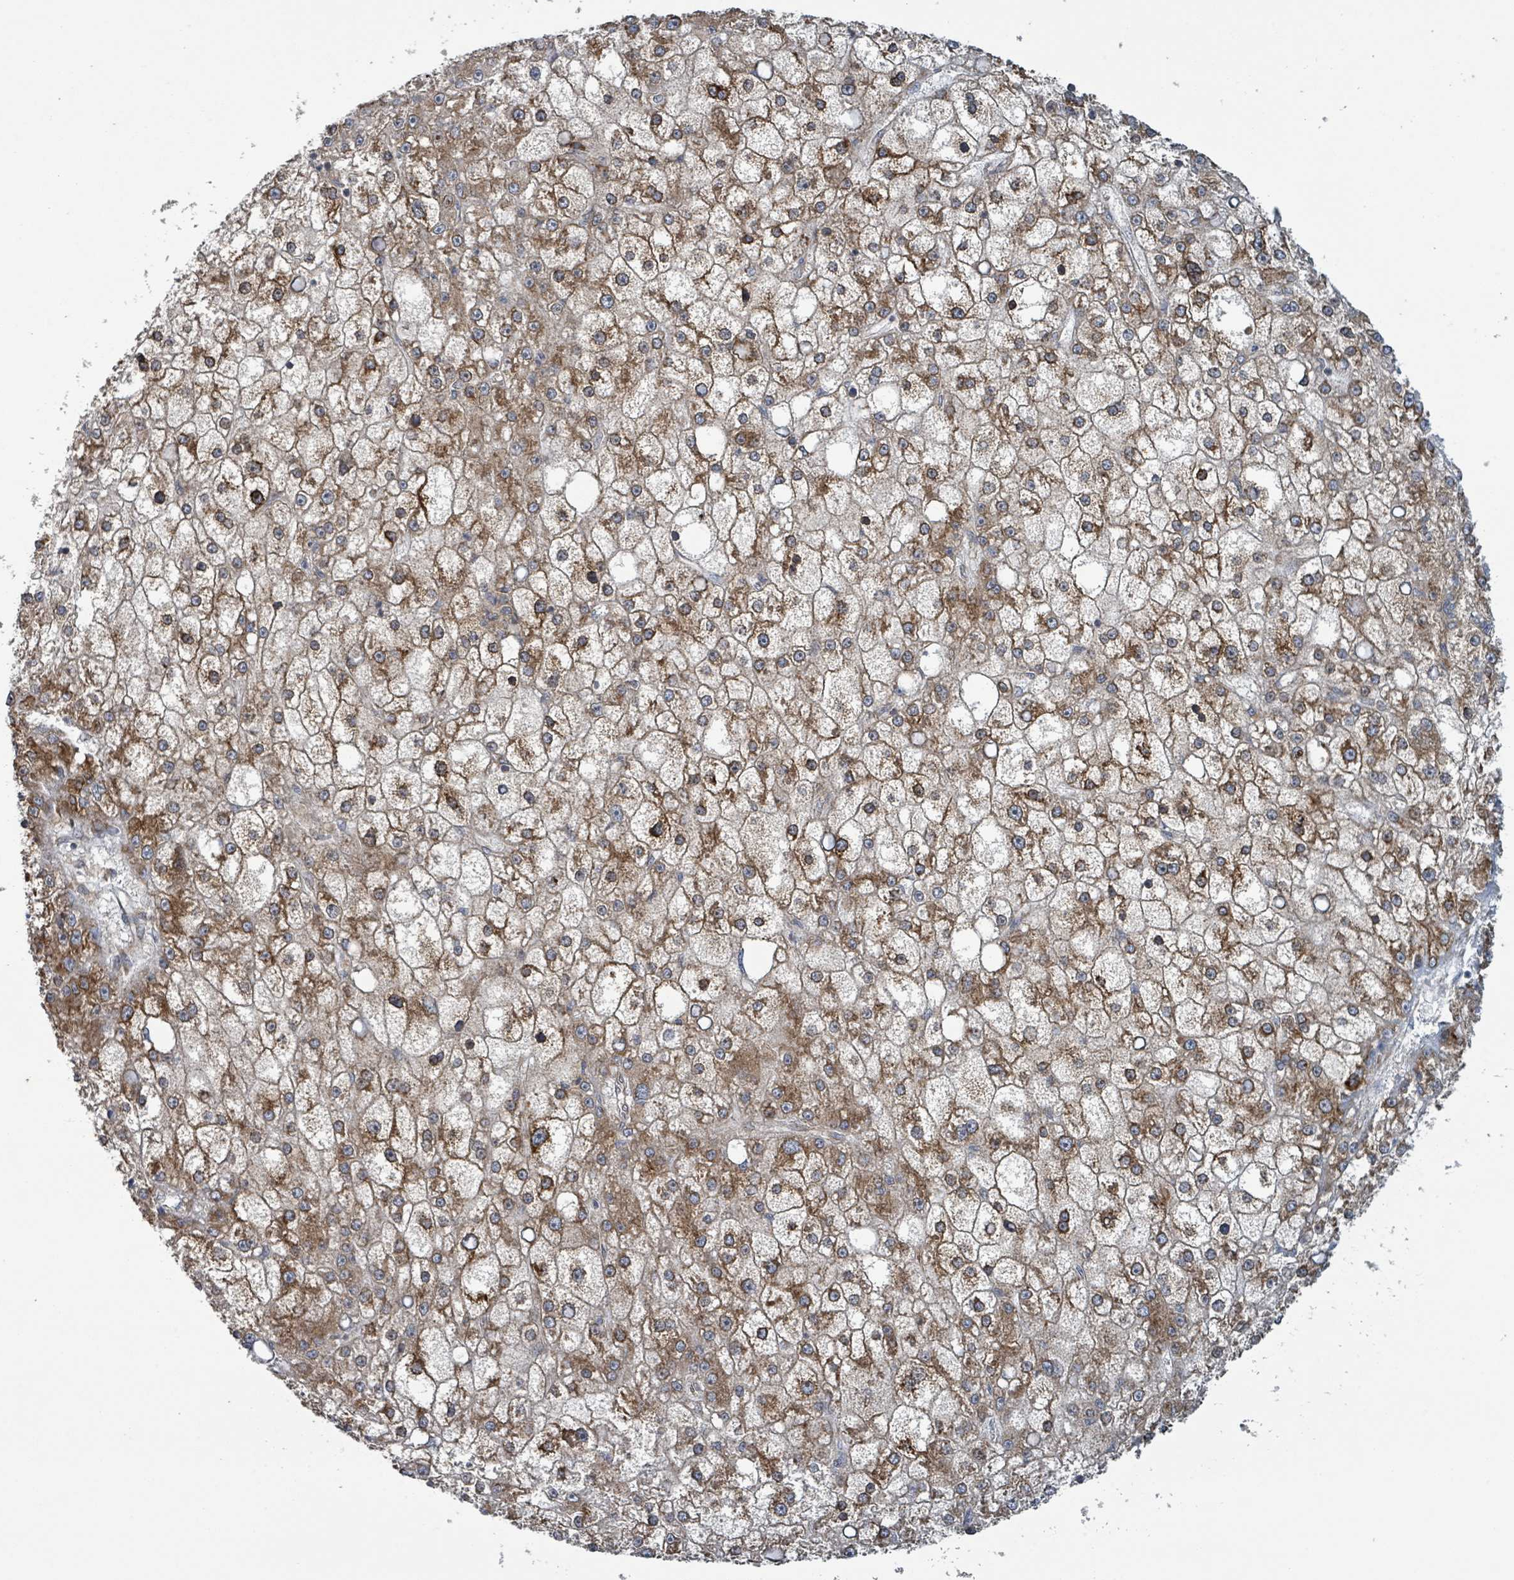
{"staining": {"intensity": "moderate", "quantity": ">75%", "location": "cytoplasmic/membranous"}, "tissue": "liver cancer", "cell_type": "Tumor cells", "image_type": "cancer", "snomed": [{"axis": "morphology", "description": "Carcinoma, Hepatocellular, NOS"}, {"axis": "topography", "description": "Liver"}], "caption": "This is a histology image of immunohistochemistry (IHC) staining of liver cancer, which shows moderate staining in the cytoplasmic/membranous of tumor cells.", "gene": "OR51E1", "patient": {"sex": "male", "age": 67}}